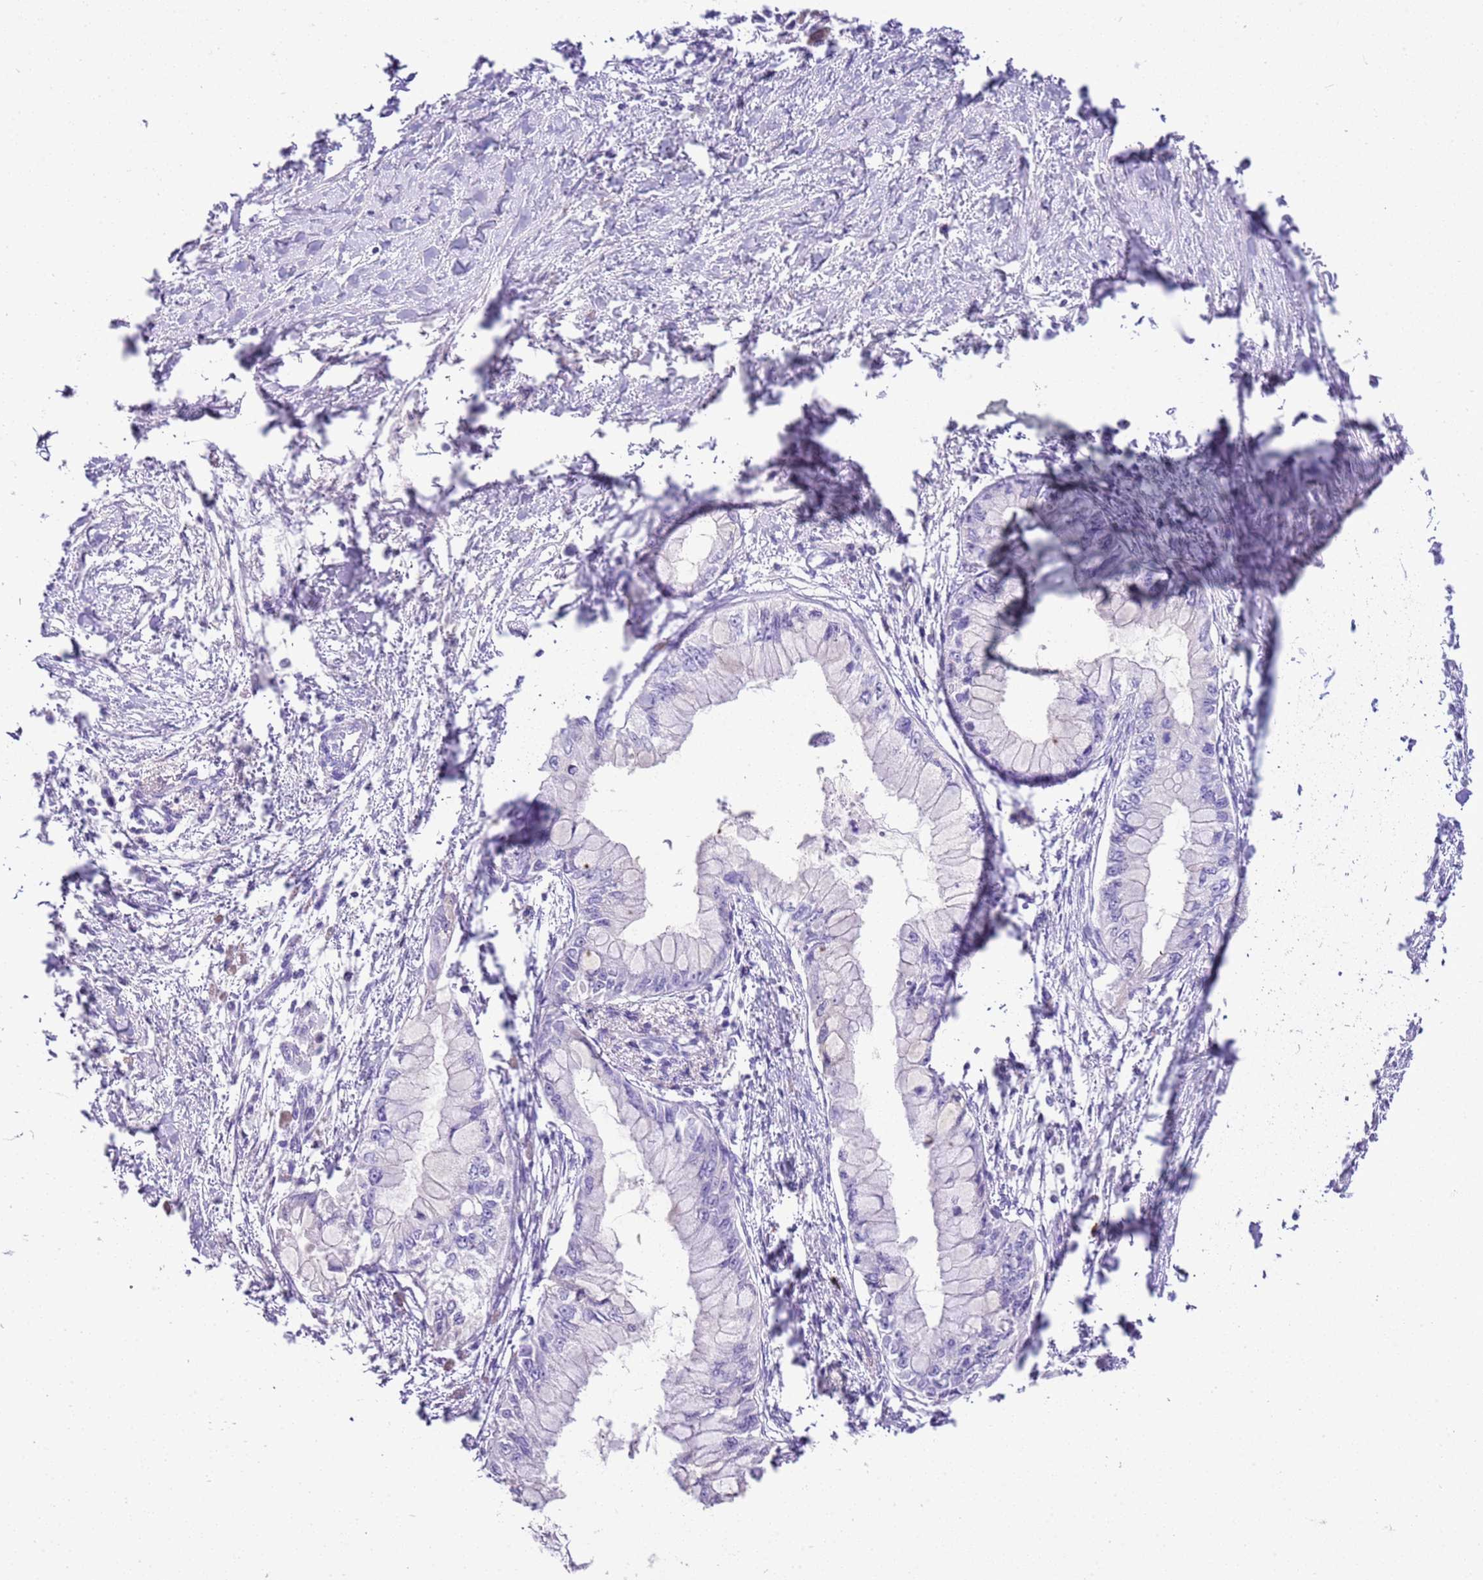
{"staining": {"intensity": "negative", "quantity": "none", "location": "none"}, "tissue": "pancreatic cancer", "cell_type": "Tumor cells", "image_type": "cancer", "snomed": [{"axis": "morphology", "description": "Adenocarcinoma, NOS"}, {"axis": "topography", "description": "Pancreas"}], "caption": "Pancreatic cancer was stained to show a protein in brown. There is no significant staining in tumor cells.", "gene": "IGKV3D-11", "patient": {"sex": "male", "age": 48}}